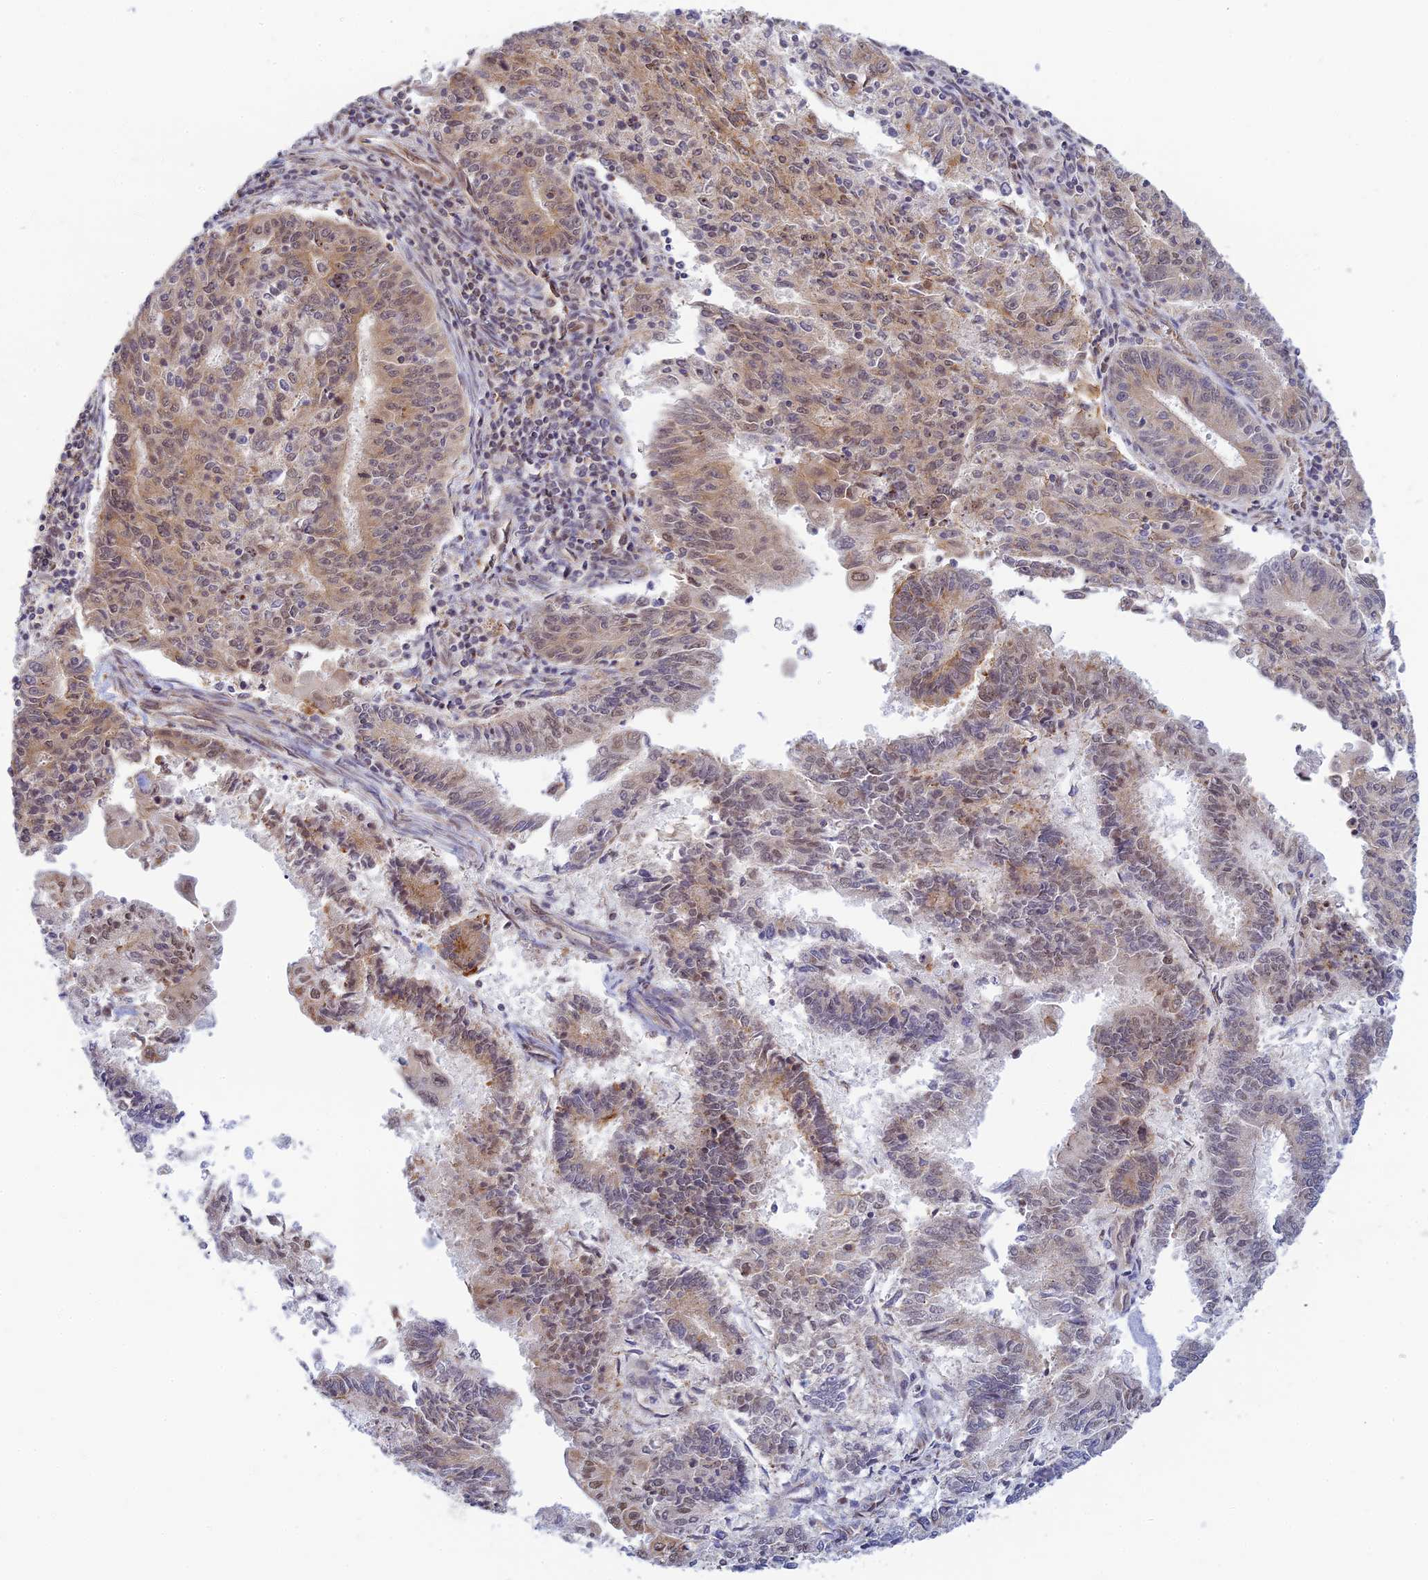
{"staining": {"intensity": "moderate", "quantity": ">75%", "location": "cytoplasmic/membranous"}, "tissue": "endometrial cancer", "cell_type": "Tumor cells", "image_type": "cancer", "snomed": [{"axis": "morphology", "description": "Adenocarcinoma, NOS"}, {"axis": "topography", "description": "Endometrium"}], "caption": "Endometrial adenocarcinoma tissue displays moderate cytoplasmic/membranous staining in approximately >75% of tumor cells, visualized by immunohistochemistry. The protein is shown in brown color, while the nuclei are stained blue.", "gene": "HOOK2", "patient": {"sex": "female", "age": 59}}